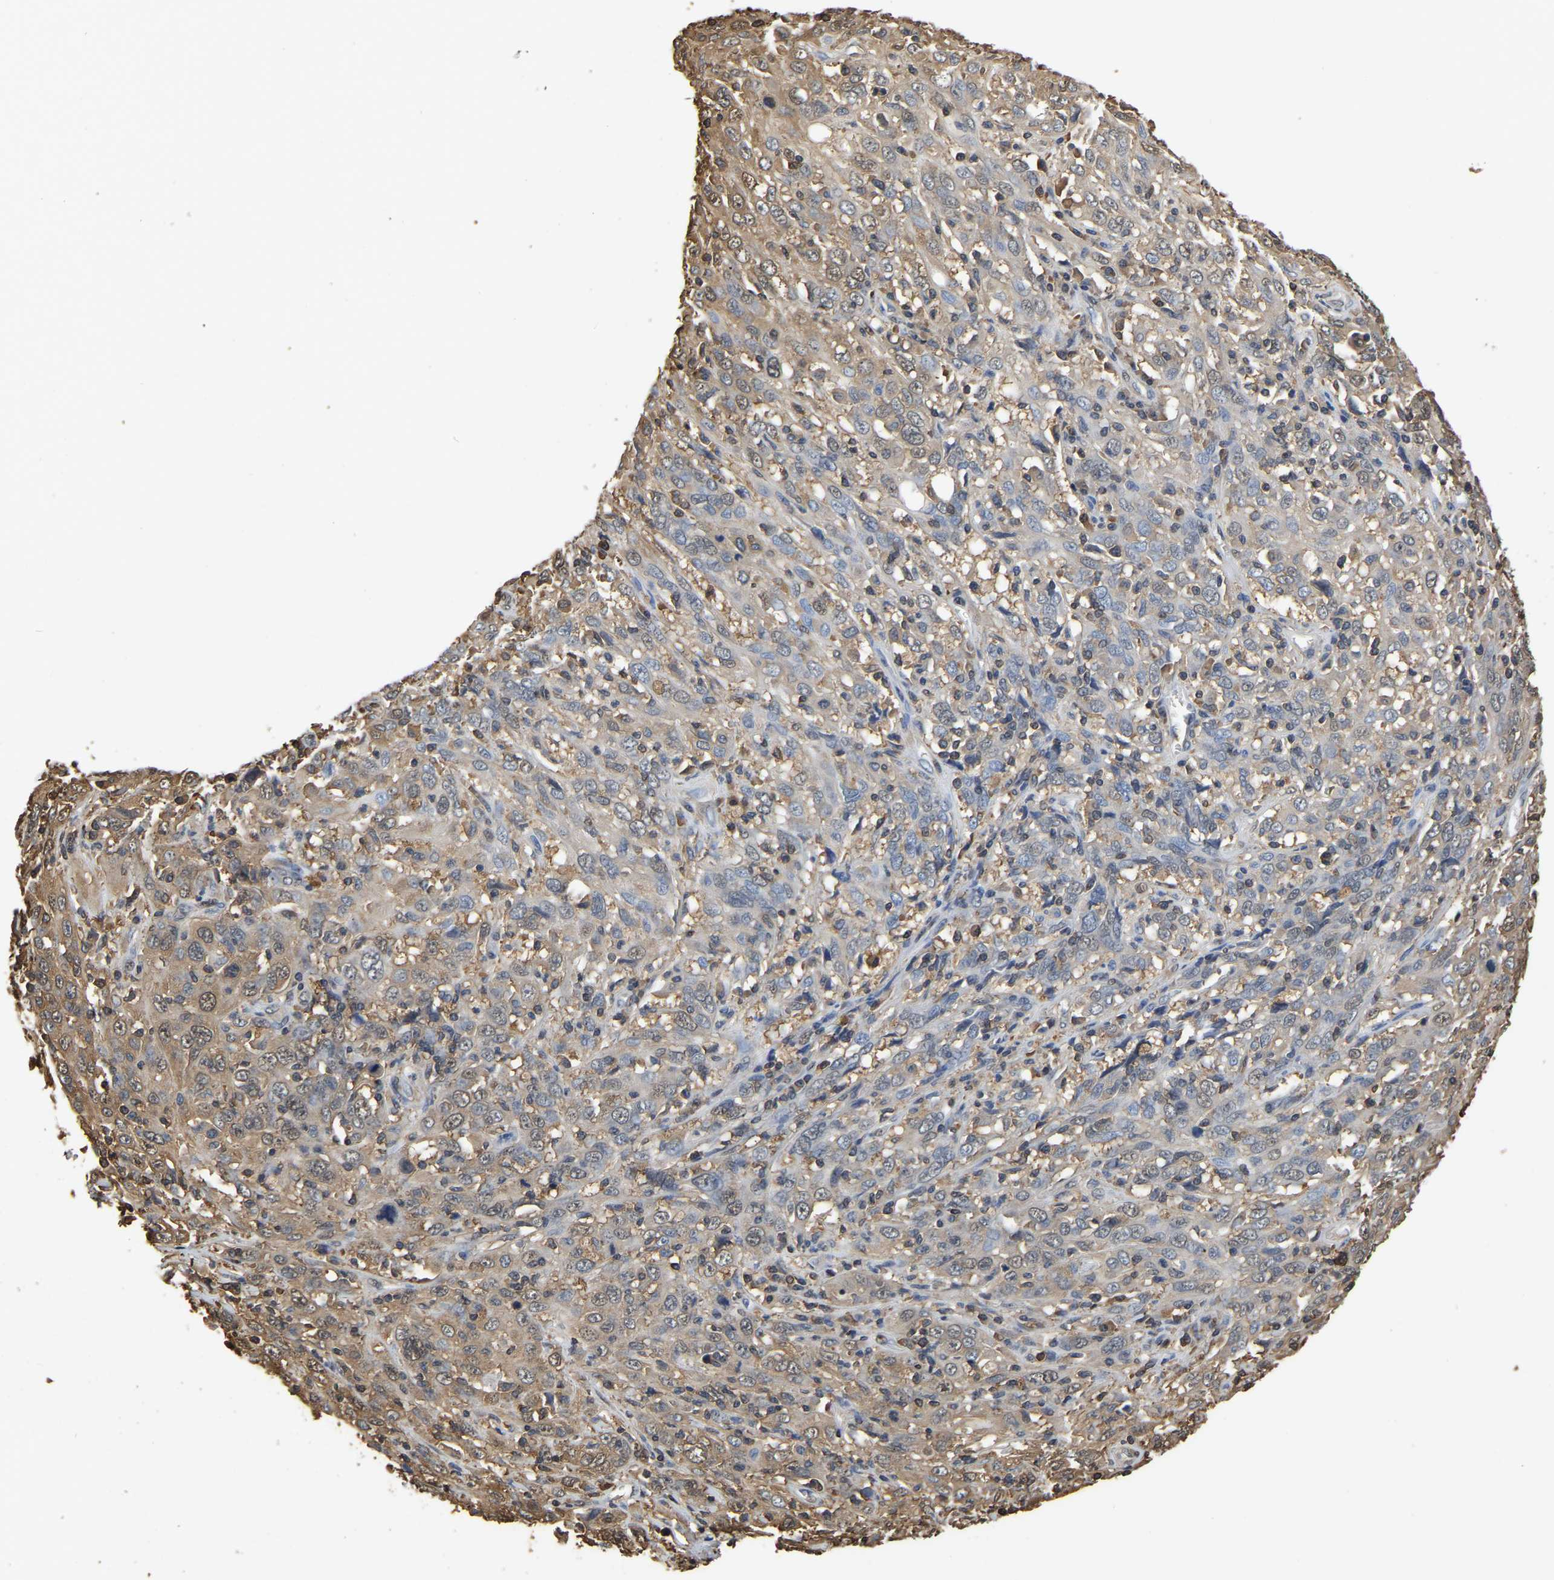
{"staining": {"intensity": "moderate", "quantity": "<25%", "location": "cytoplasmic/membranous"}, "tissue": "cervical cancer", "cell_type": "Tumor cells", "image_type": "cancer", "snomed": [{"axis": "morphology", "description": "Squamous cell carcinoma, NOS"}, {"axis": "topography", "description": "Cervix"}], "caption": "Human cervical squamous cell carcinoma stained with a protein marker reveals moderate staining in tumor cells.", "gene": "LDHB", "patient": {"sex": "female", "age": 46}}